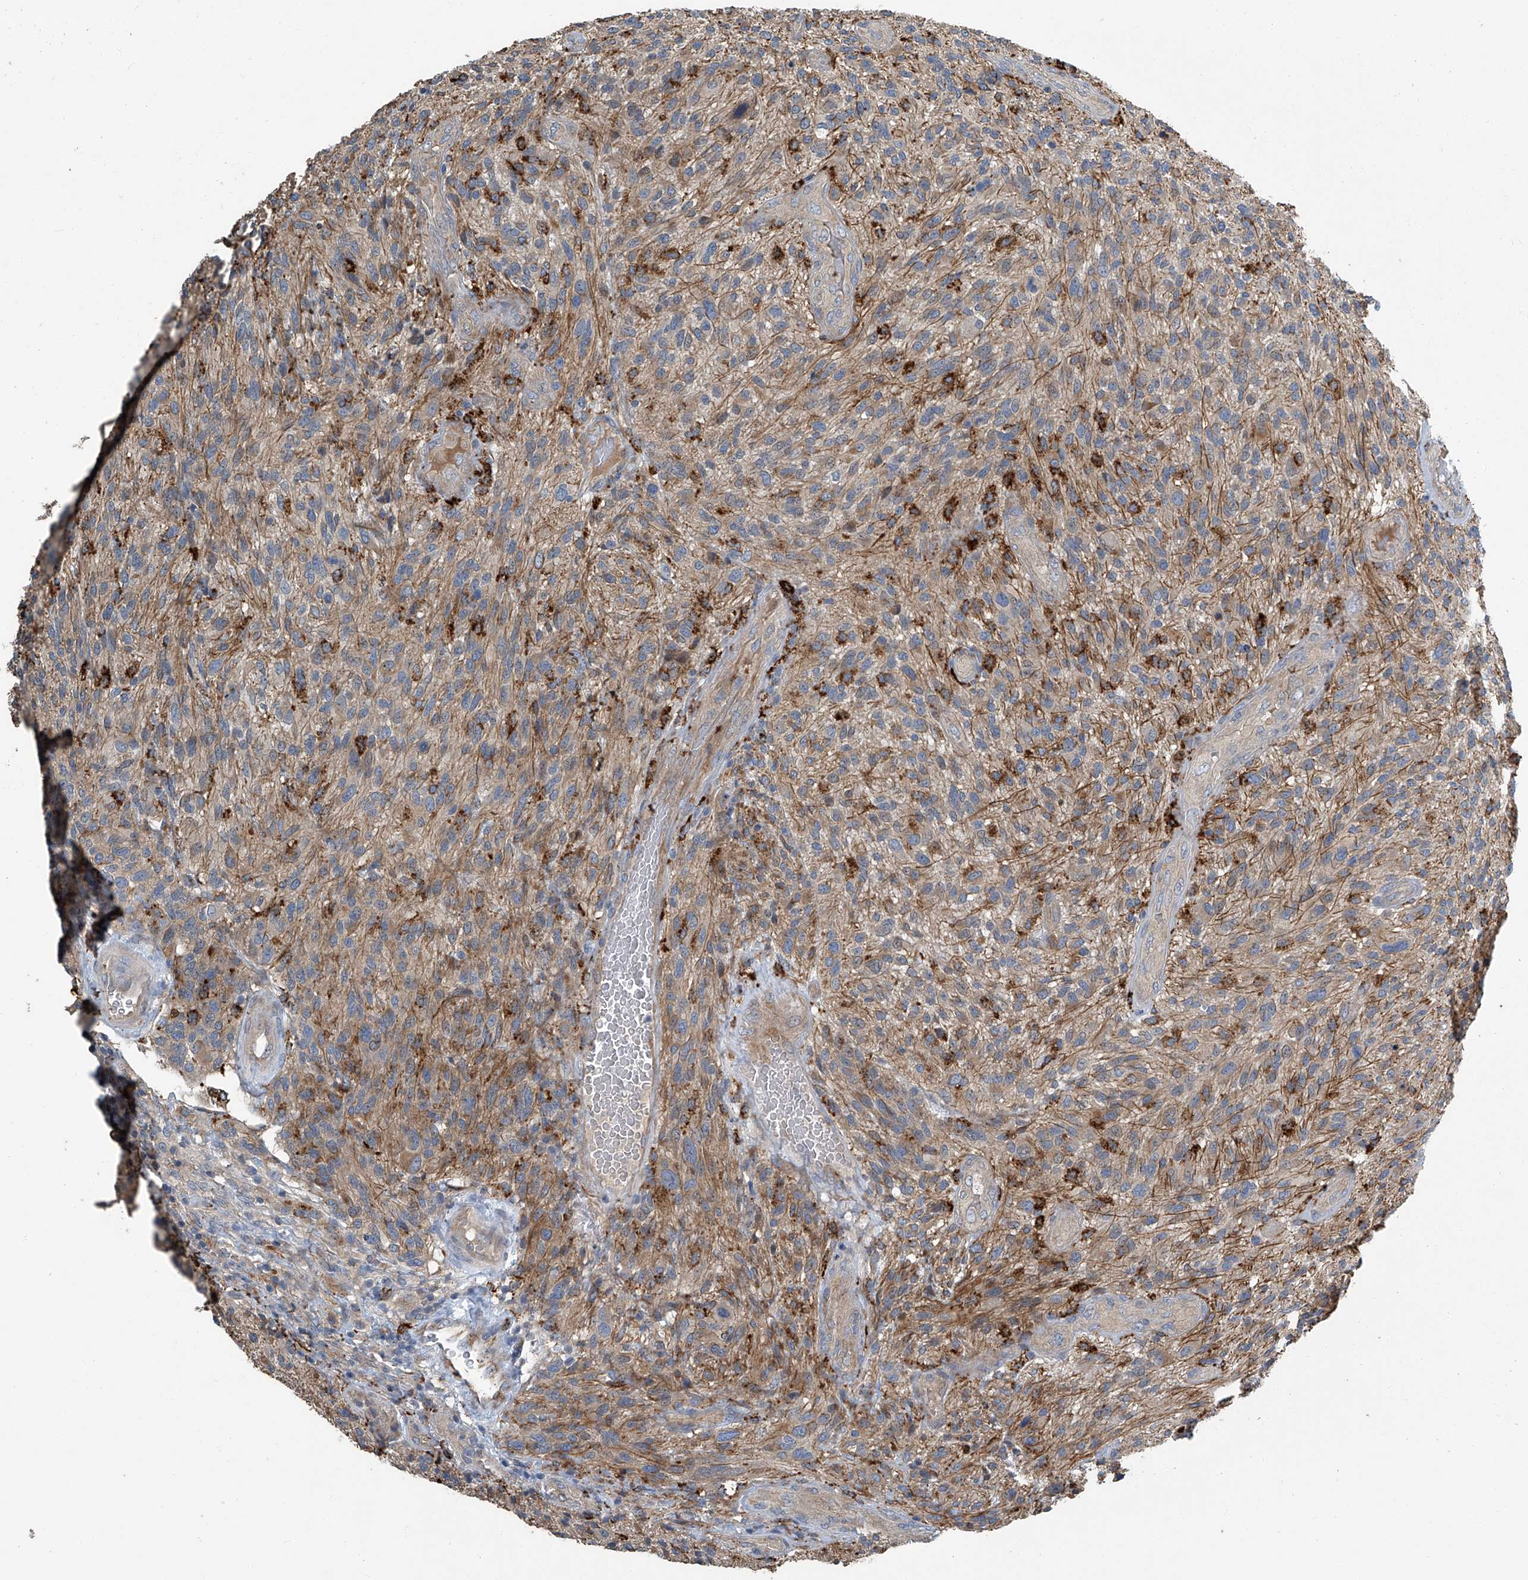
{"staining": {"intensity": "strong", "quantity": "<25%", "location": "cytoplasmic/membranous"}, "tissue": "glioma", "cell_type": "Tumor cells", "image_type": "cancer", "snomed": [{"axis": "morphology", "description": "Glioma, malignant, High grade"}, {"axis": "topography", "description": "Brain"}], "caption": "High-grade glioma (malignant) stained with a protein marker demonstrates strong staining in tumor cells.", "gene": "FAM167A", "patient": {"sex": "male", "age": 47}}